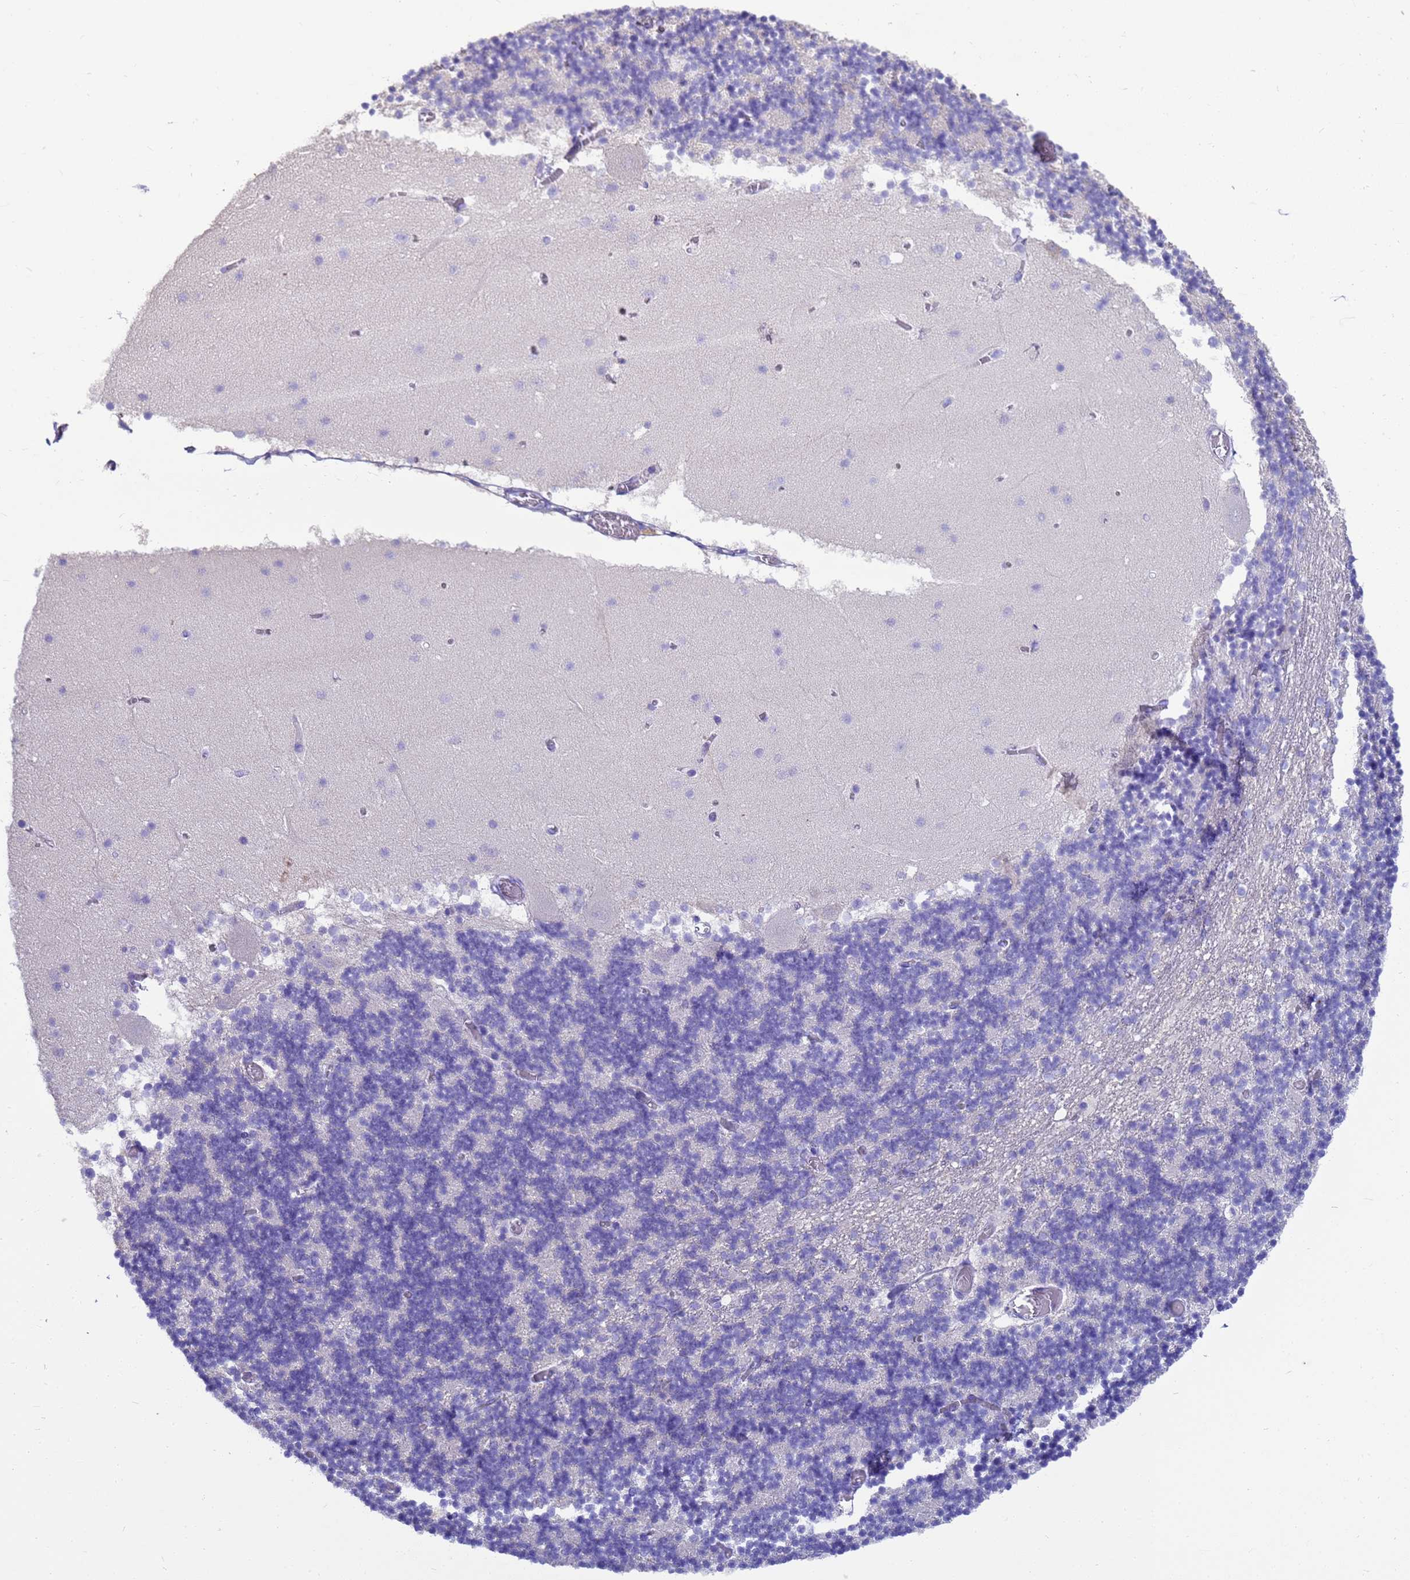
{"staining": {"intensity": "negative", "quantity": "none", "location": "none"}, "tissue": "cerebellum", "cell_type": "Cells in granular layer", "image_type": "normal", "snomed": [{"axis": "morphology", "description": "Normal tissue, NOS"}, {"axis": "topography", "description": "Cerebellum"}], "caption": "This is a micrograph of immunohistochemistry staining of benign cerebellum, which shows no staining in cells in granular layer. (DAB (3,3'-diaminobenzidine) immunohistochemistry (IHC), high magnification).", "gene": "MS4A13", "patient": {"sex": "female", "age": 28}}